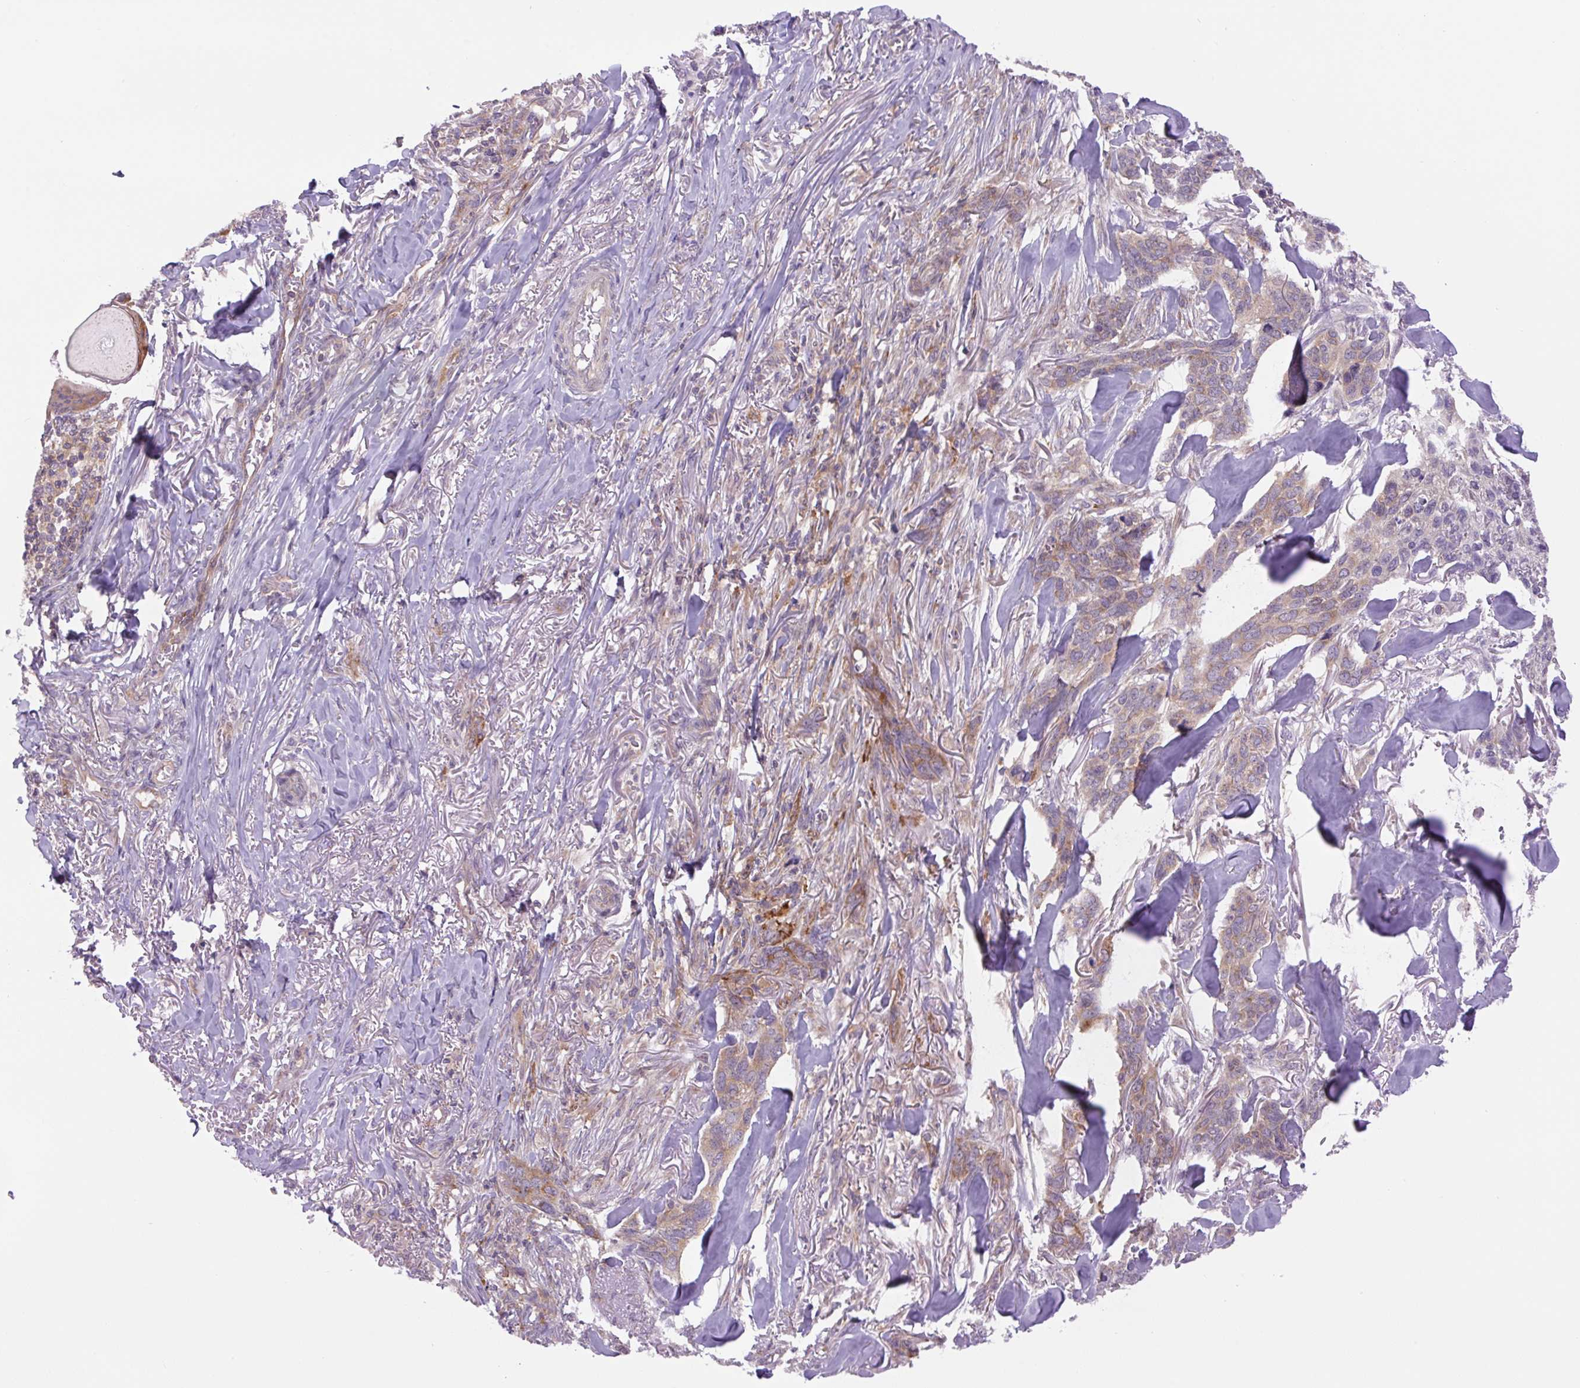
{"staining": {"intensity": "weak", "quantity": "25%-75%", "location": "cytoplasmic/membranous"}, "tissue": "skin cancer", "cell_type": "Tumor cells", "image_type": "cancer", "snomed": [{"axis": "morphology", "description": "Basal cell carcinoma"}, {"axis": "topography", "description": "Skin"}], "caption": "Immunohistochemical staining of human basal cell carcinoma (skin) reveals low levels of weak cytoplasmic/membranous positivity in approximately 25%-75% of tumor cells.", "gene": "MINK1", "patient": {"sex": "male", "age": 86}}